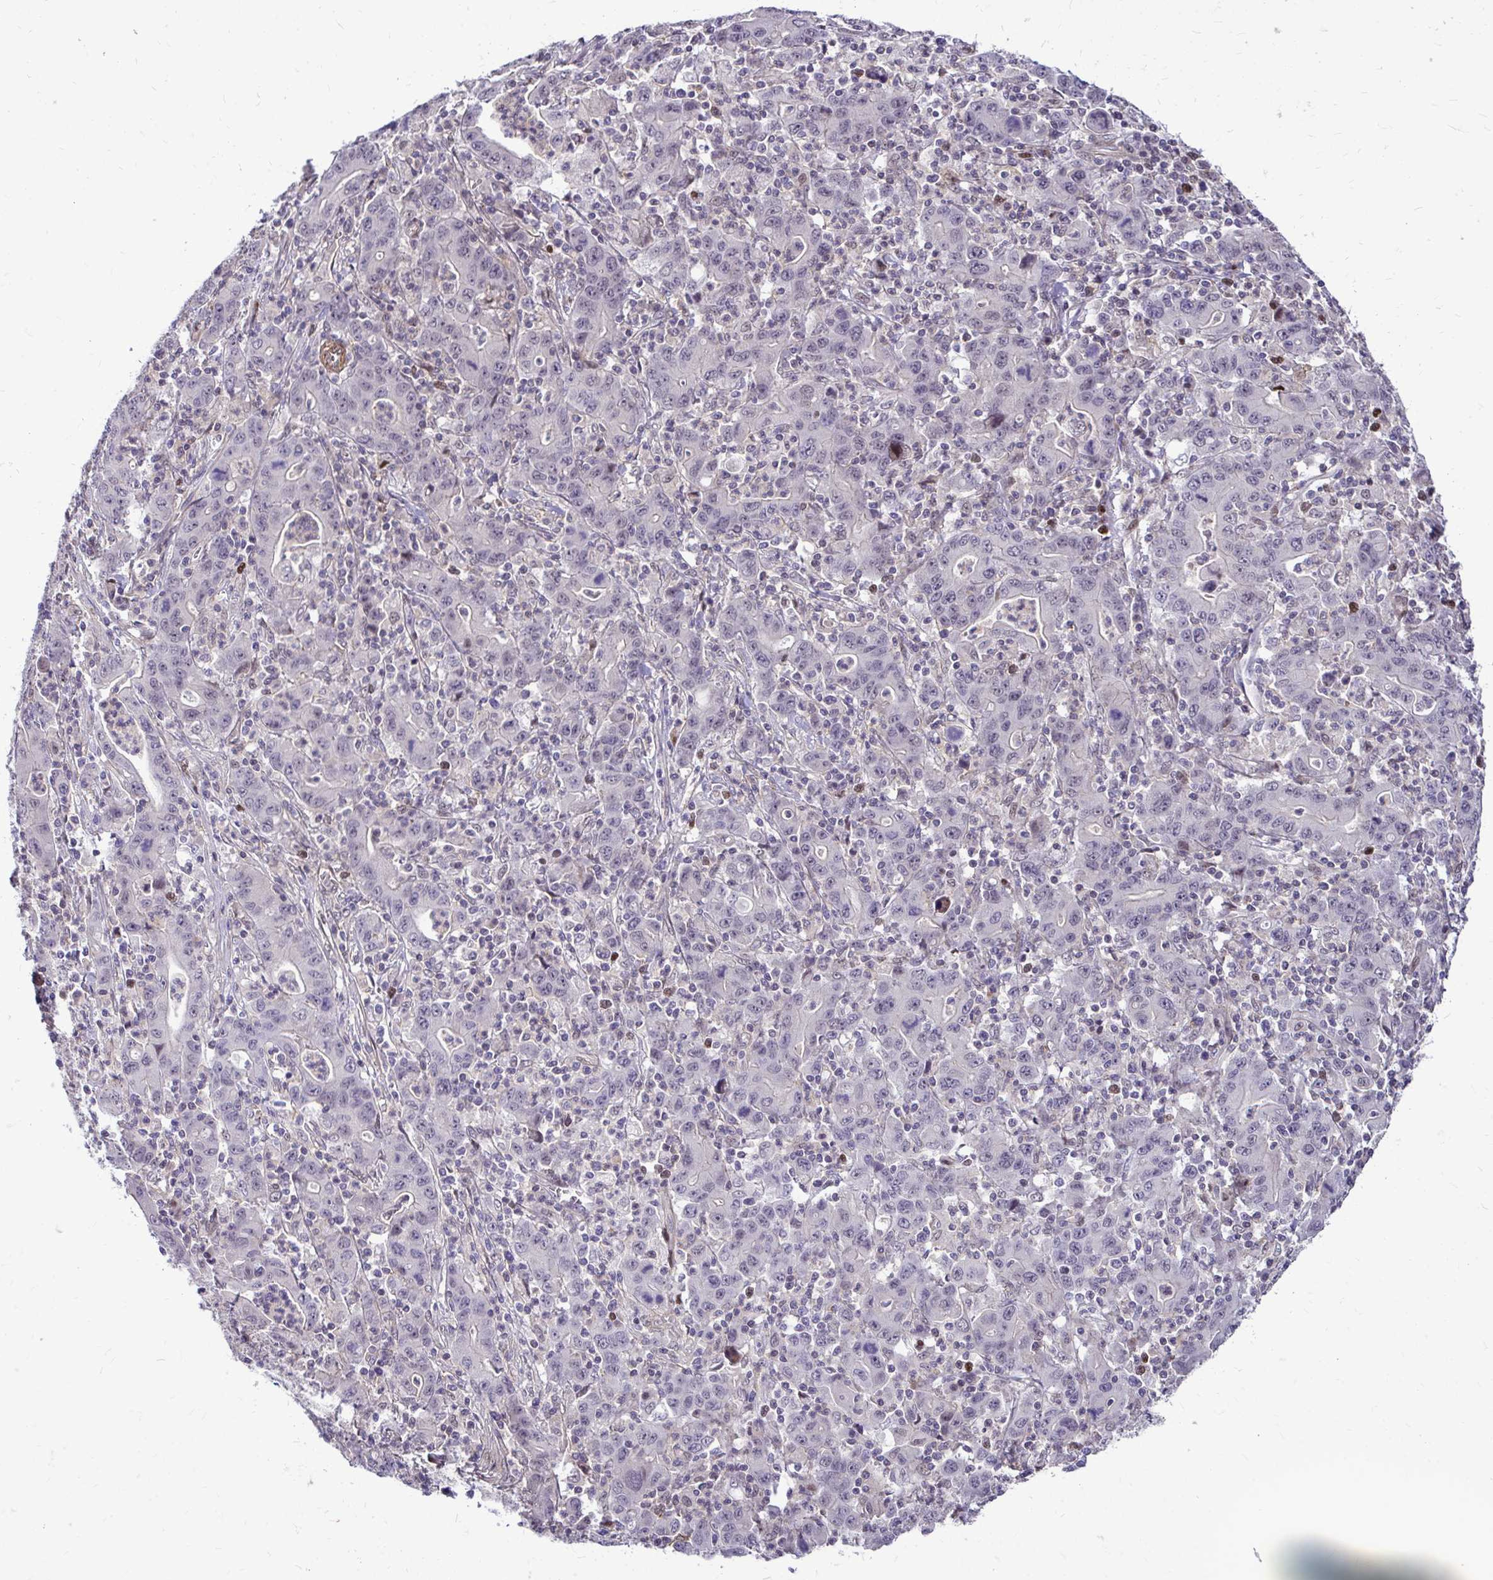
{"staining": {"intensity": "negative", "quantity": "none", "location": "none"}, "tissue": "stomach cancer", "cell_type": "Tumor cells", "image_type": "cancer", "snomed": [{"axis": "morphology", "description": "Adenocarcinoma, NOS"}, {"axis": "topography", "description": "Stomach, upper"}], "caption": "Tumor cells are negative for protein expression in human stomach adenocarcinoma.", "gene": "TRIP6", "patient": {"sex": "male", "age": 69}}